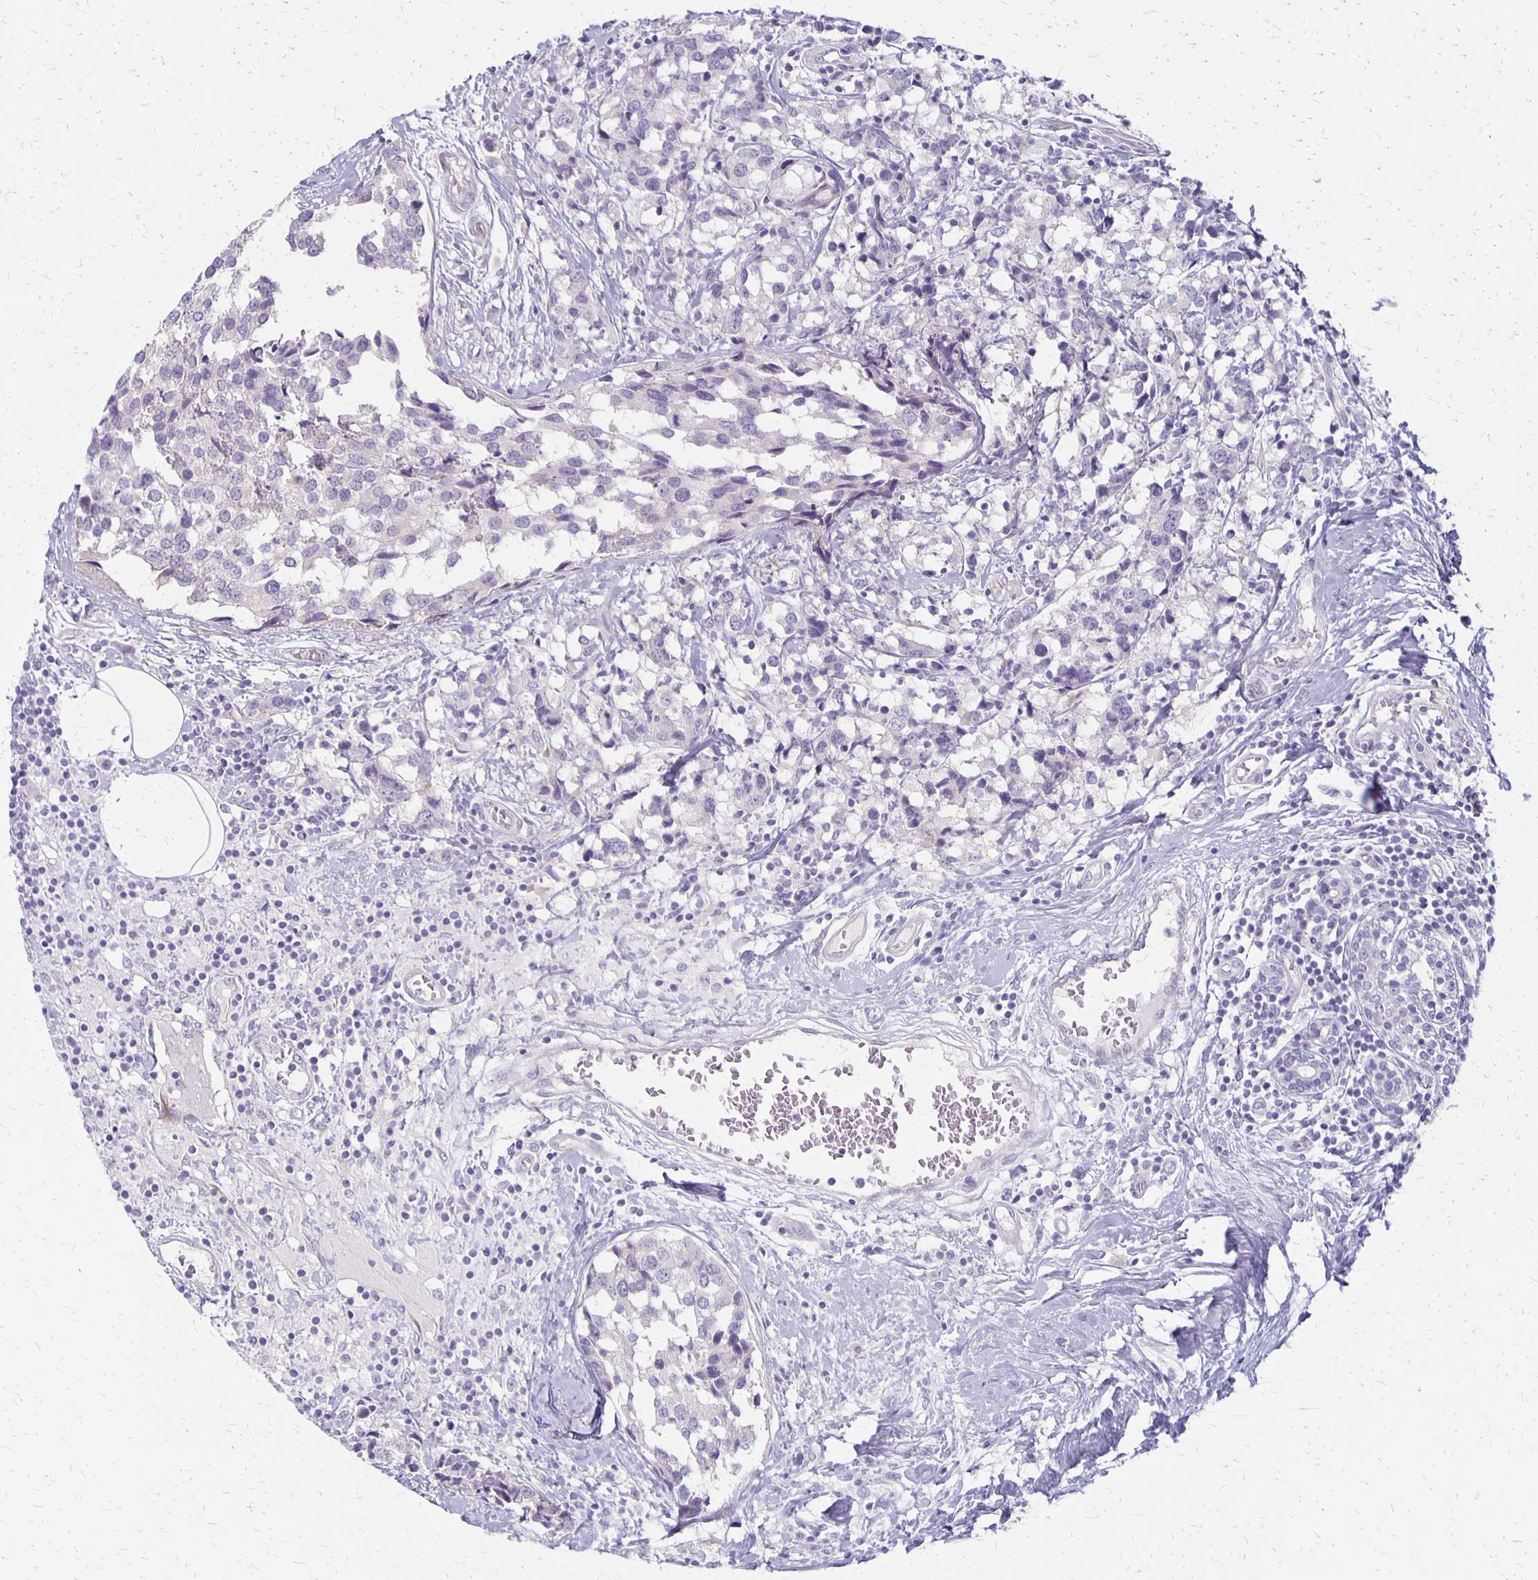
{"staining": {"intensity": "negative", "quantity": "none", "location": "none"}, "tissue": "breast cancer", "cell_type": "Tumor cells", "image_type": "cancer", "snomed": [{"axis": "morphology", "description": "Lobular carcinoma"}, {"axis": "topography", "description": "Breast"}], "caption": "High power microscopy photomicrograph of an IHC image of breast lobular carcinoma, revealing no significant expression in tumor cells. Nuclei are stained in blue.", "gene": "HOMER1", "patient": {"sex": "female", "age": 59}}